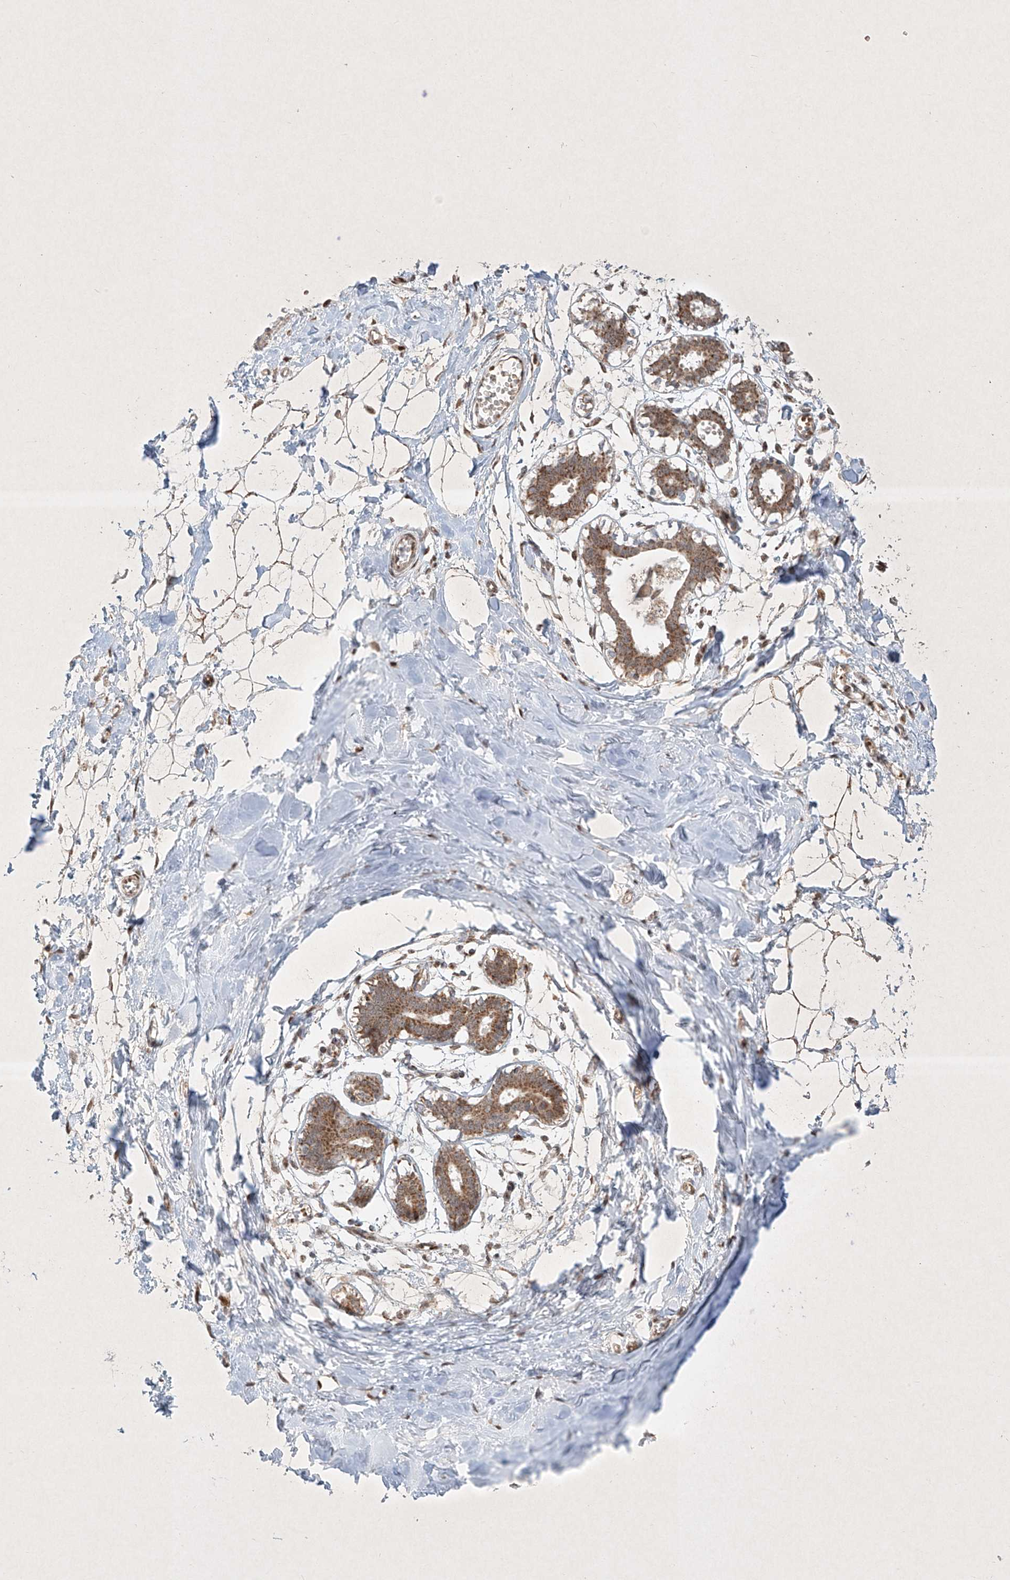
{"staining": {"intensity": "moderate", "quantity": ">75%", "location": "nuclear"}, "tissue": "breast", "cell_type": "Adipocytes", "image_type": "normal", "snomed": [{"axis": "morphology", "description": "Normal tissue, NOS"}, {"axis": "topography", "description": "Breast"}], "caption": "Benign breast was stained to show a protein in brown. There is medium levels of moderate nuclear staining in approximately >75% of adipocytes. (DAB (3,3'-diaminobenzidine) IHC with brightfield microscopy, high magnification).", "gene": "EPG5", "patient": {"sex": "female", "age": 27}}